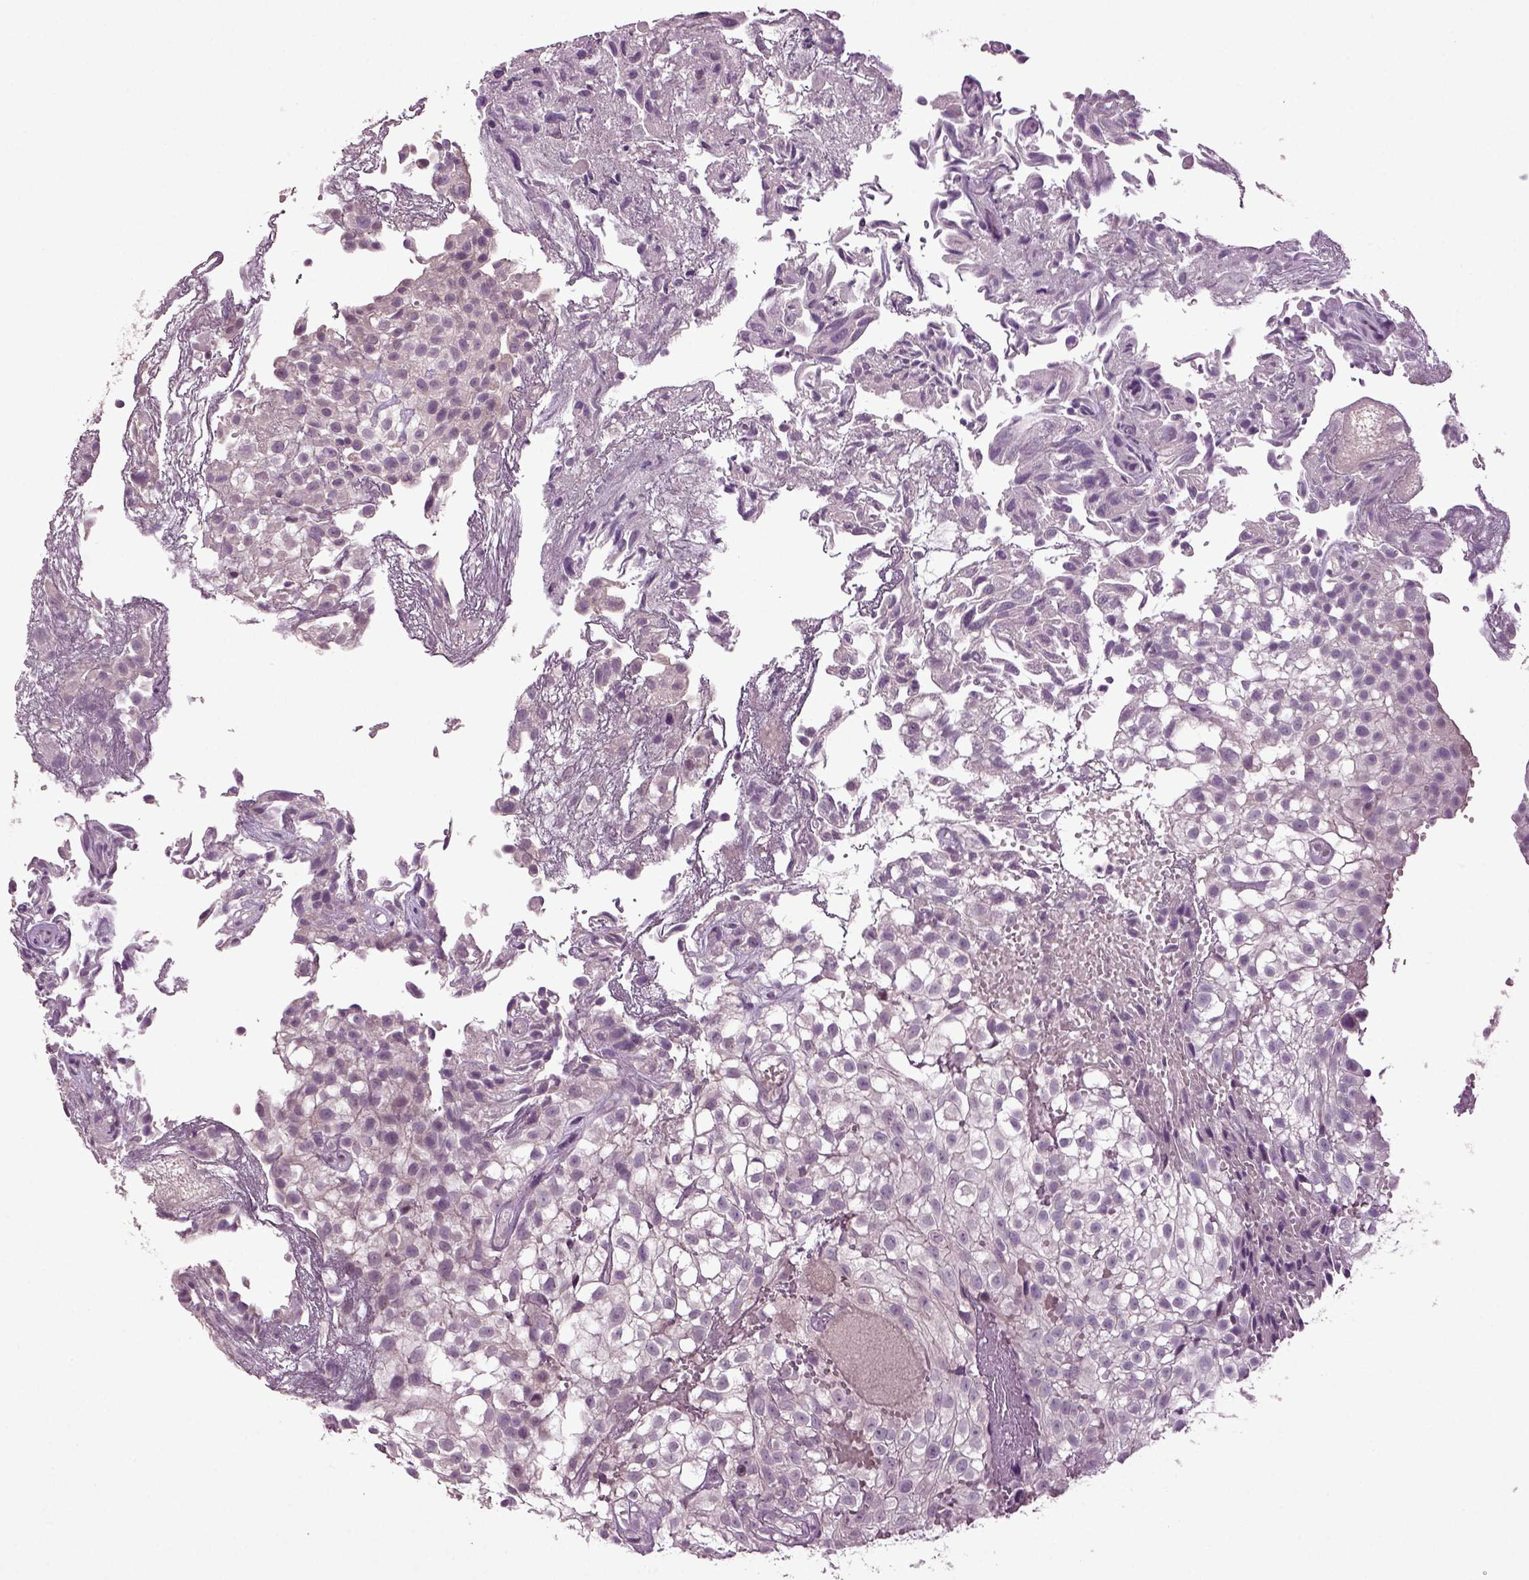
{"staining": {"intensity": "negative", "quantity": "none", "location": "none"}, "tissue": "urothelial cancer", "cell_type": "Tumor cells", "image_type": "cancer", "snomed": [{"axis": "morphology", "description": "Urothelial carcinoma, High grade"}, {"axis": "topography", "description": "Urinary bladder"}], "caption": "A histopathology image of human high-grade urothelial carcinoma is negative for staining in tumor cells.", "gene": "SLC17A6", "patient": {"sex": "male", "age": 56}}